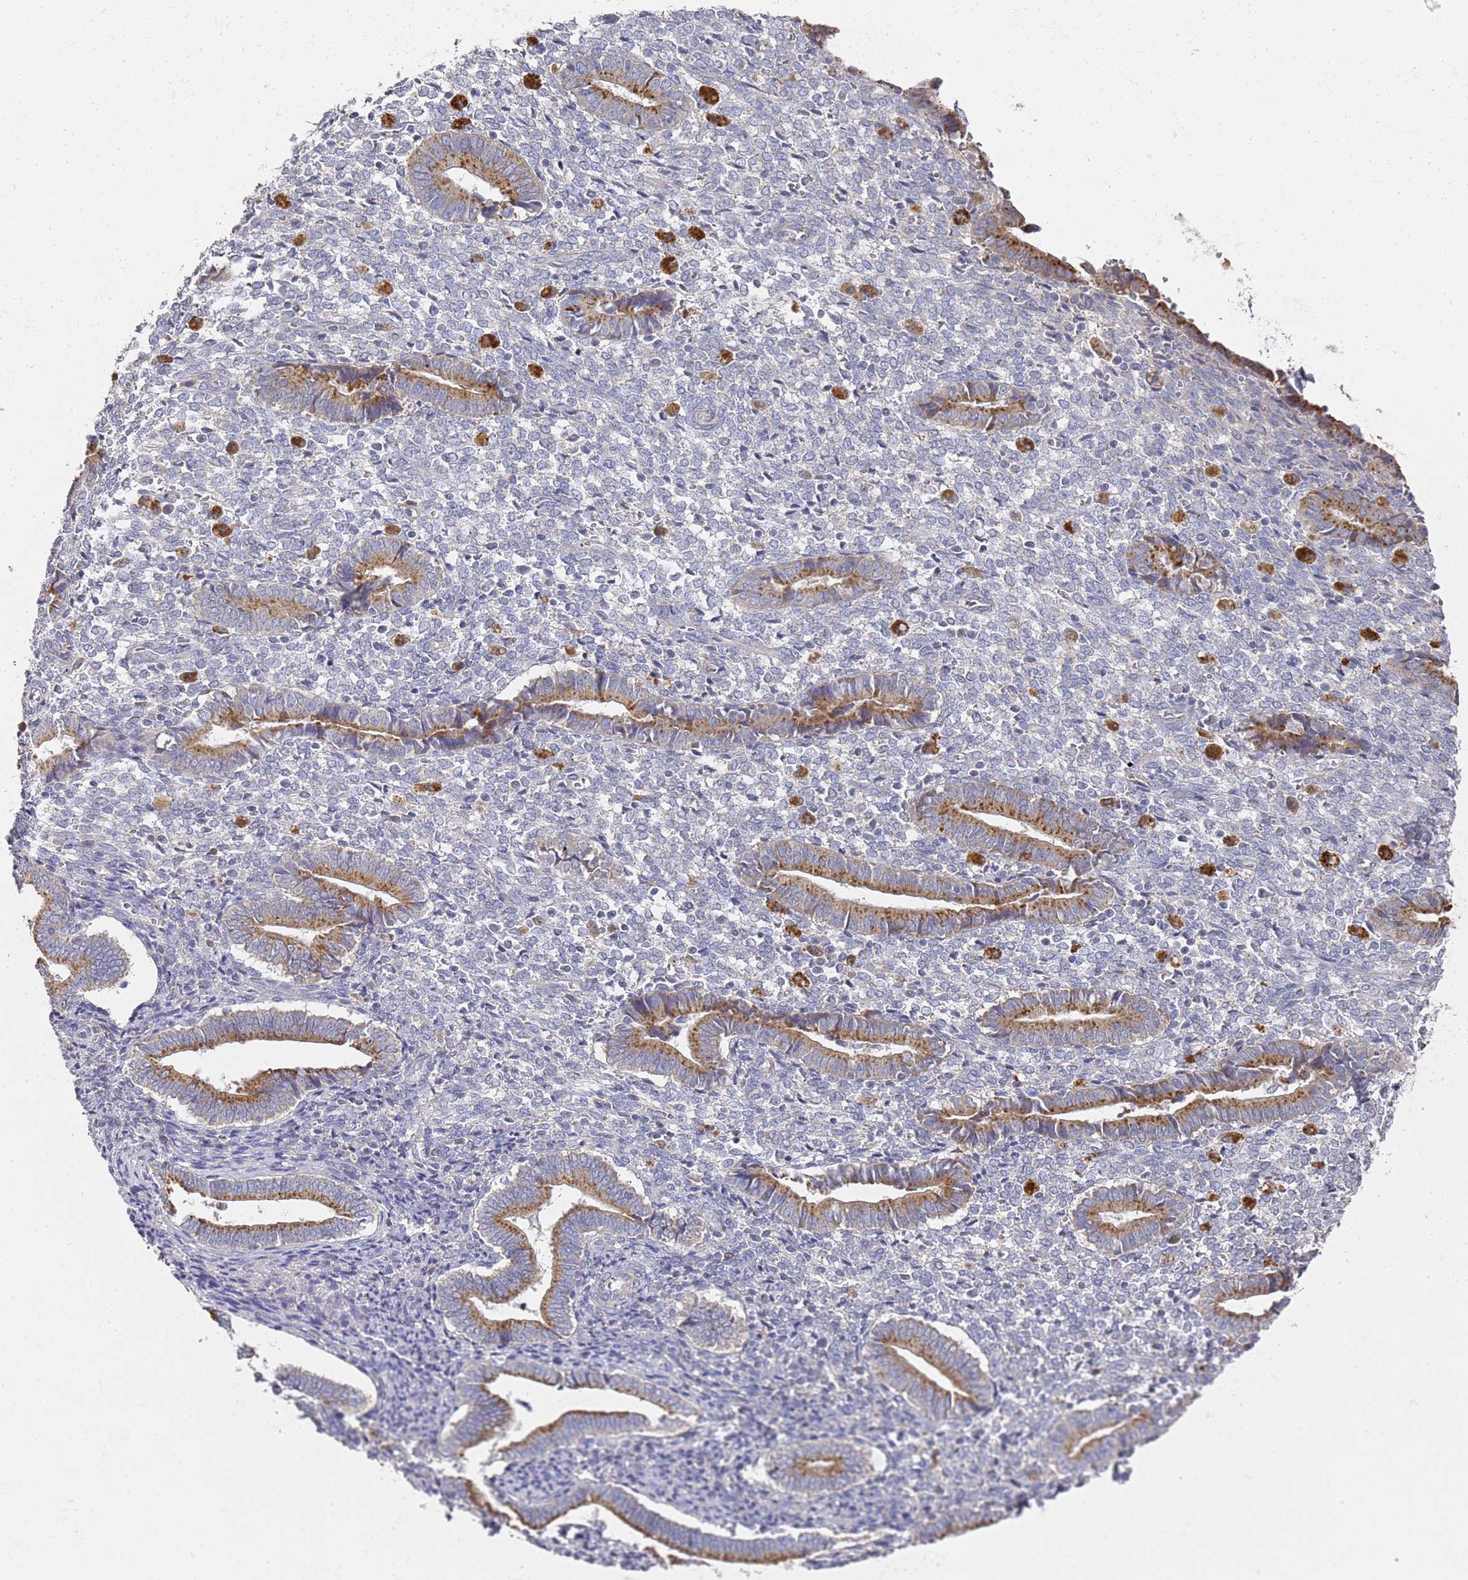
{"staining": {"intensity": "negative", "quantity": "none", "location": "none"}, "tissue": "endometrium", "cell_type": "Cells in endometrial stroma", "image_type": "normal", "snomed": [{"axis": "morphology", "description": "Normal tissue, NOS"}, {"axis": "topography", "description": "Other"}, {"axis": "topography", "description": "Endometrium"}], "caption": "Immunohistochemistry of normal human endometrium demonstrates no expression in cells in endometrial stroma.", "gene": "NPEPPS", "patient": {"sex": "female", "age": 44}}